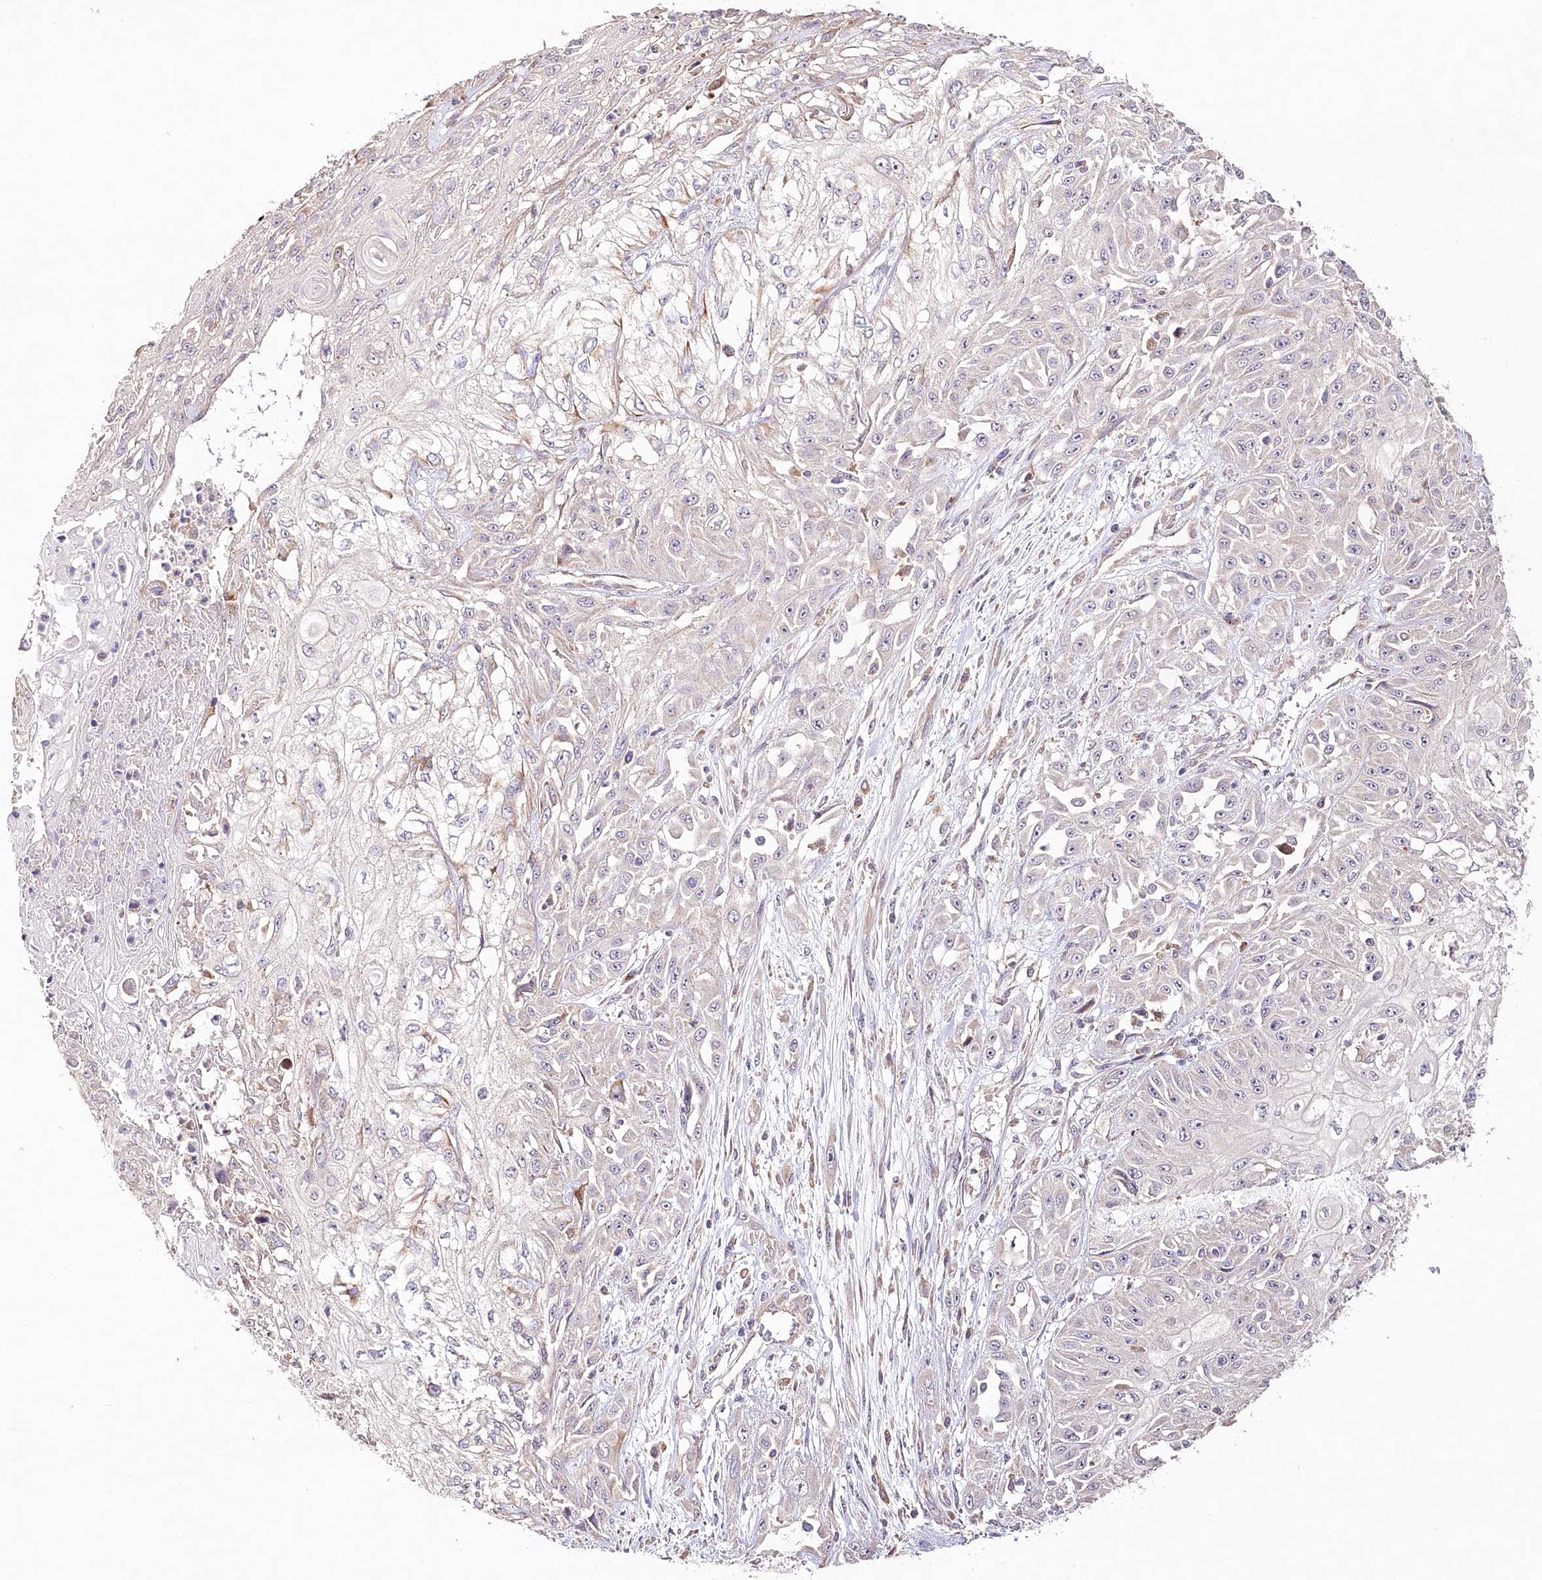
{"staining": {"intensity": "negative", "quantity": "none", "location": "none"}, "tissue": "skin cancer", "cell_type": "Tumor cells", "image_type": "cancer", "snomed": [{"axis": "morphology", "description": "Squamous cell carcinoma, NOS"}, {"axis": "morphology", "description": "Squamous cell carcinoma, metastatic, NOS"}, {"axis": "topography", "description": "Skin"}, {"axis": "topography", "description": "Lymph node"}], "caption": "There is no significant staining in tumor cells of squamous cell carcinoma (skin).", "gene": "DMXL1", "patient": {"sex": "male", "age": 75}}